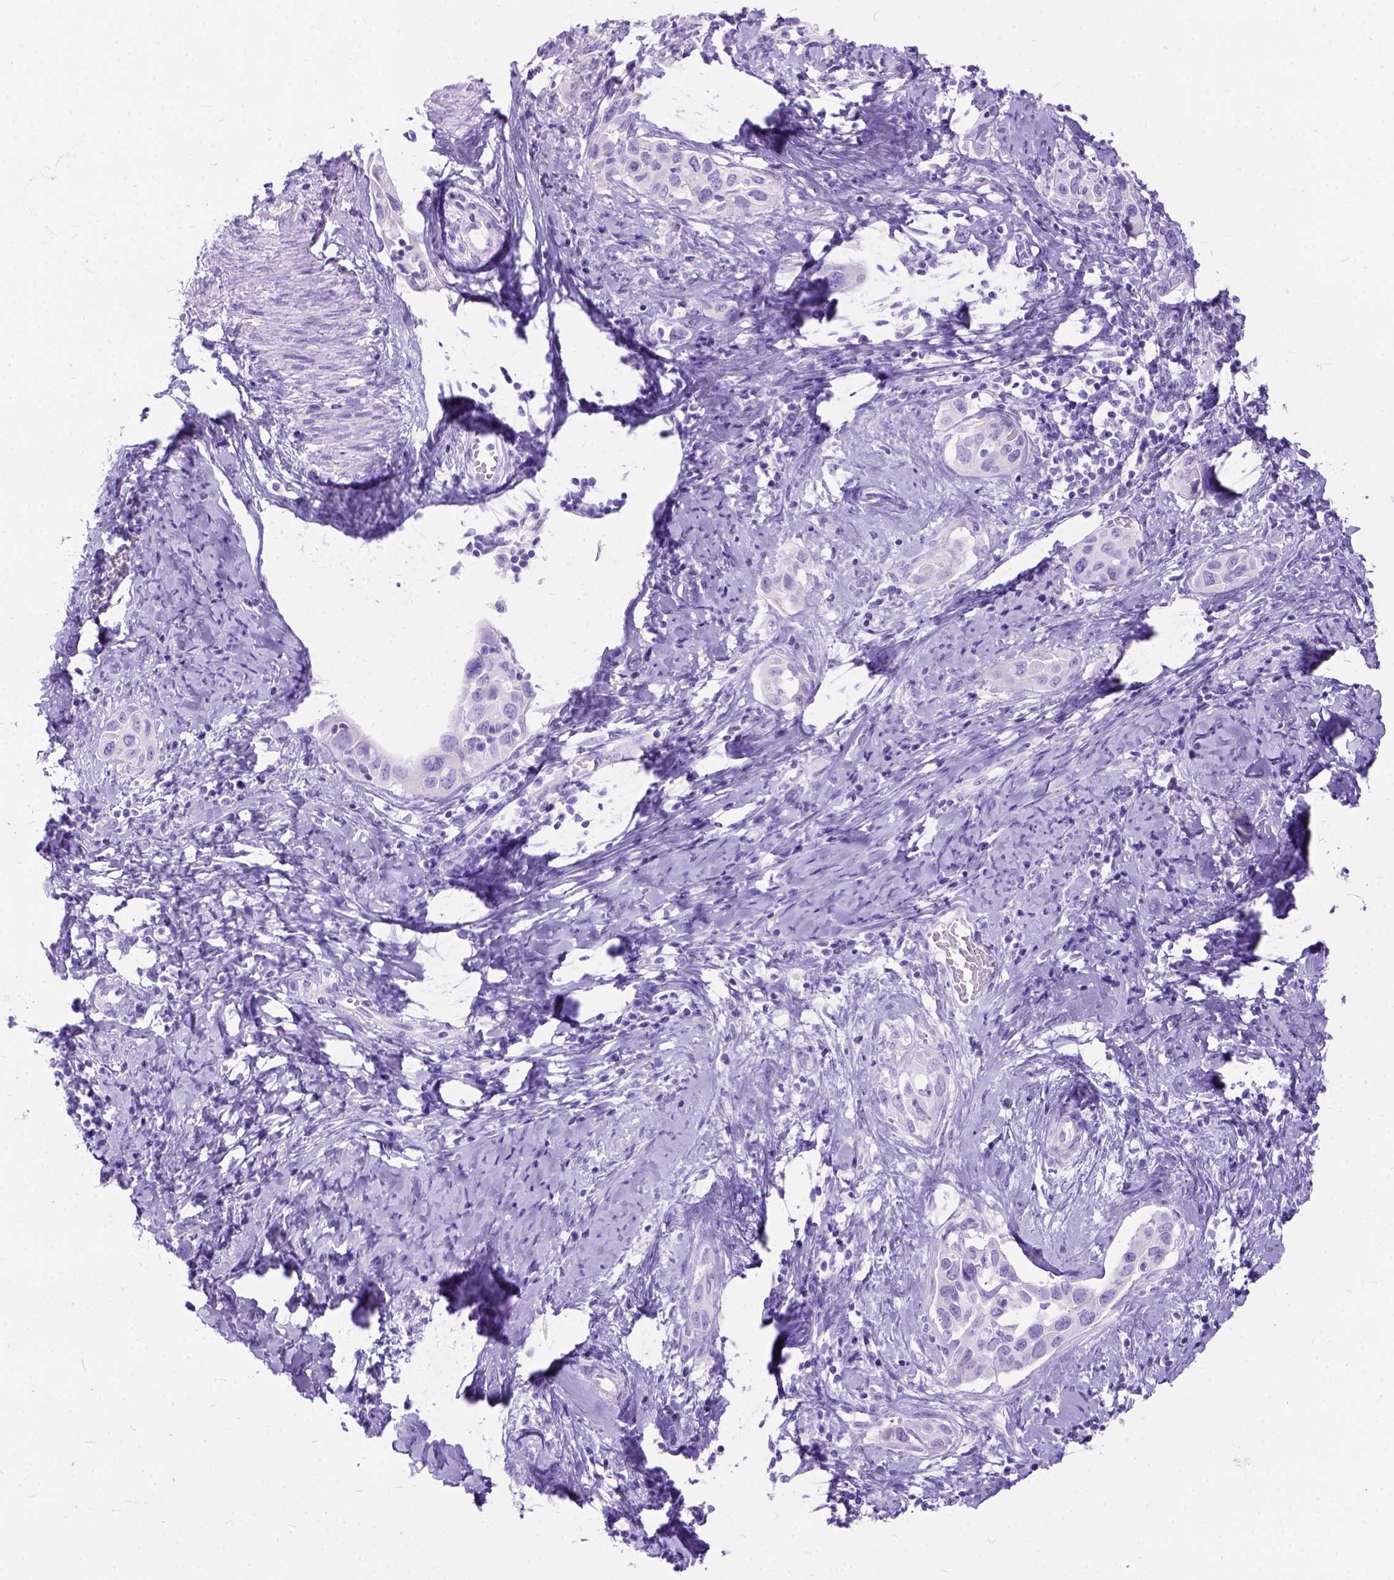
{"staining": {"intensity": "negative", "quantity": "none", "location": "none"}, "tissue": "cervical cancer", "cell_type": "Tumor cells", "image_type": "cancer", "snomed": [{"axis": "morphology", "description": "Squamous cell carcinoma, NOS"}, {"axis": "topography", "description": "Cervix"}], "caption": "A photomicrograph of human cervical squamous cell carcinoma is negative for staining in tumor cells.", "gene": "C1QTNF3", "patient": {"sex": "female", "age": 51}}